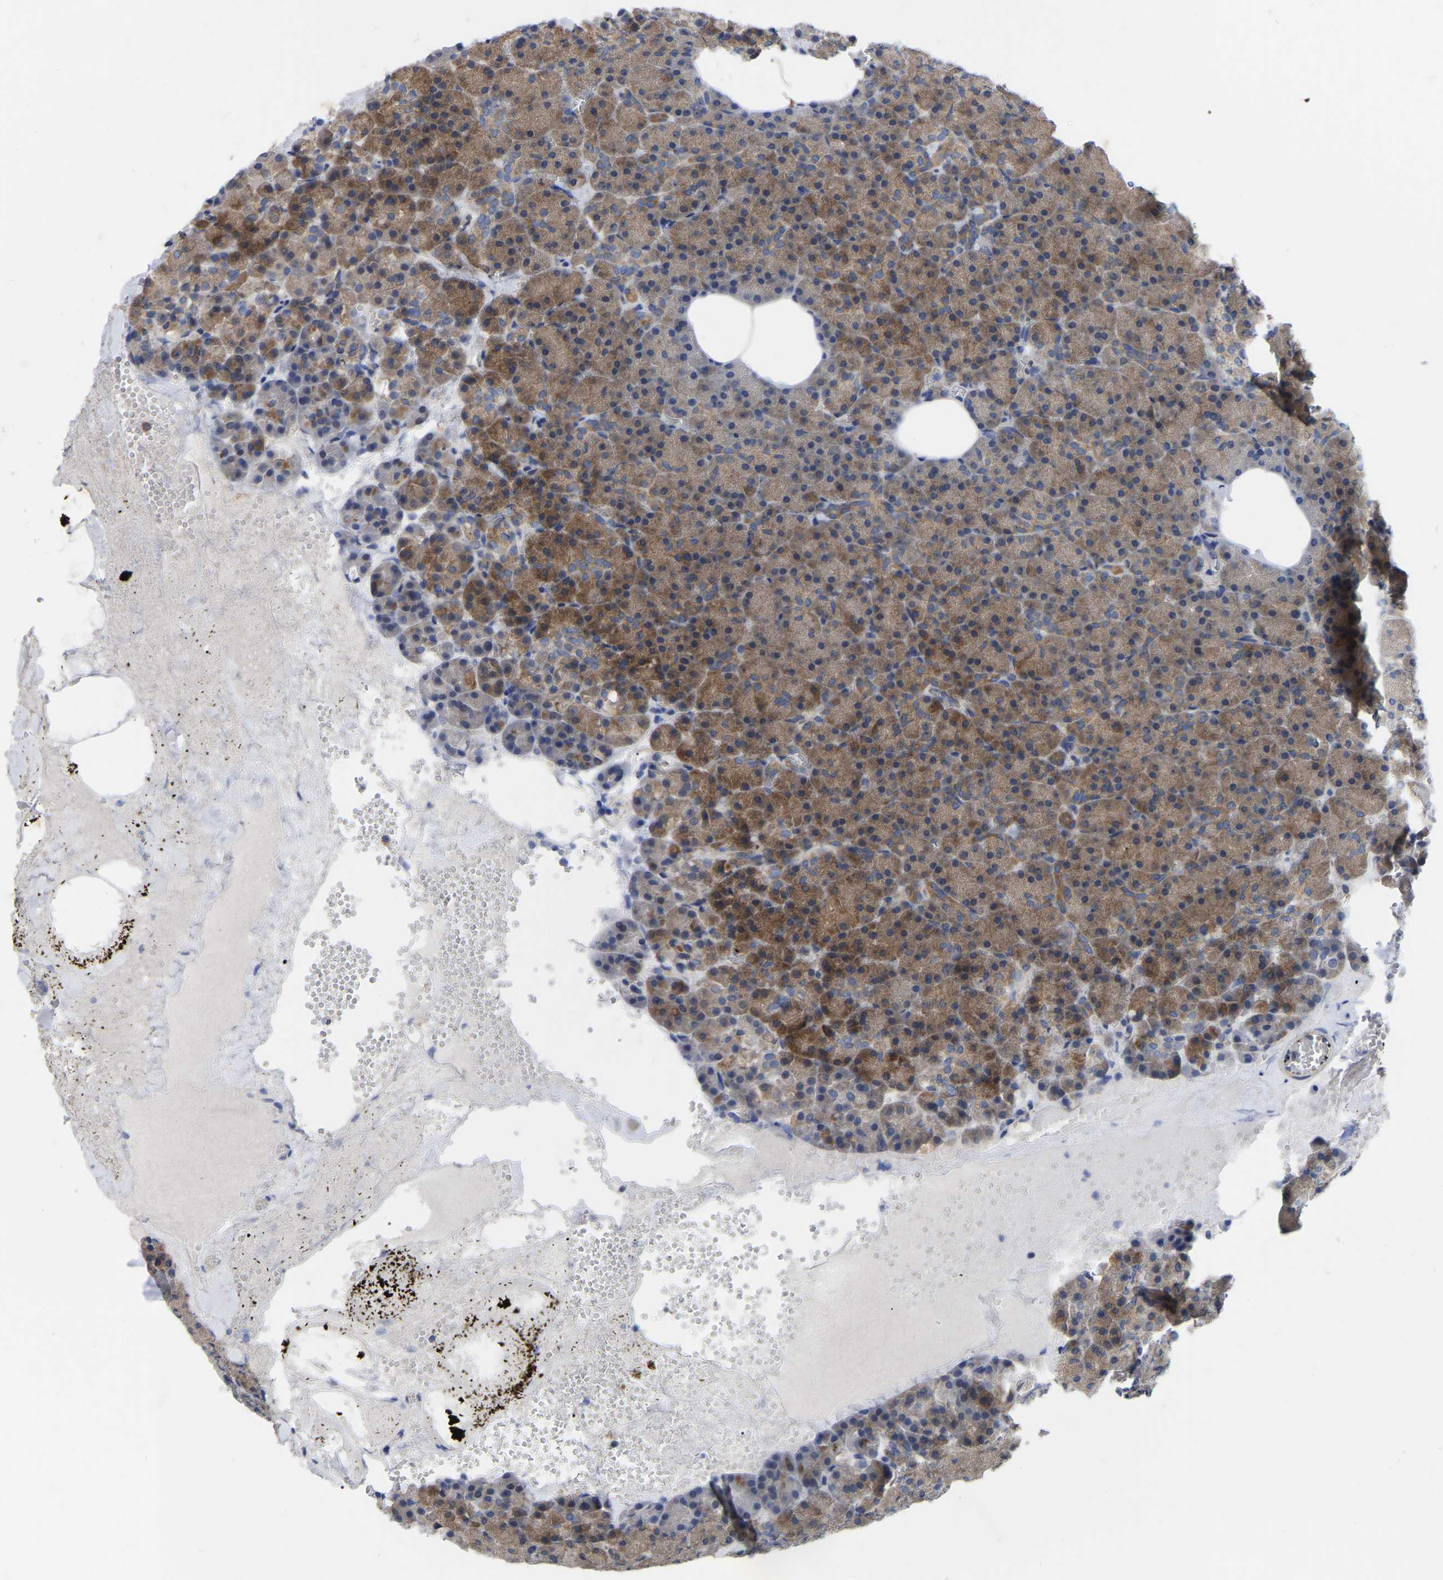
{"staining": {"intensity": "moderate", "quantity": ">75%", "location": "cytoplasmic/membranous"}, "tissue": "pancreas", "cell_type": "Exocrine glandular cells", "image_type": "normal", "snomed": [{"axis": "morphology", "description": "Normal tissue, NOS"}, {"axis": "morphology", "description": "Carcinoid, malignant, NOS"}, {"axis": "topography", "description": "Pancreas"}], "caption": "Pancreas stained with a brown dye reveals moderate cytoplasmic/membranous positive positivity in about >75% of exocrine glandular cells.", "gene": "TCP1", "patient": {"sex": "female", "age": 35}}